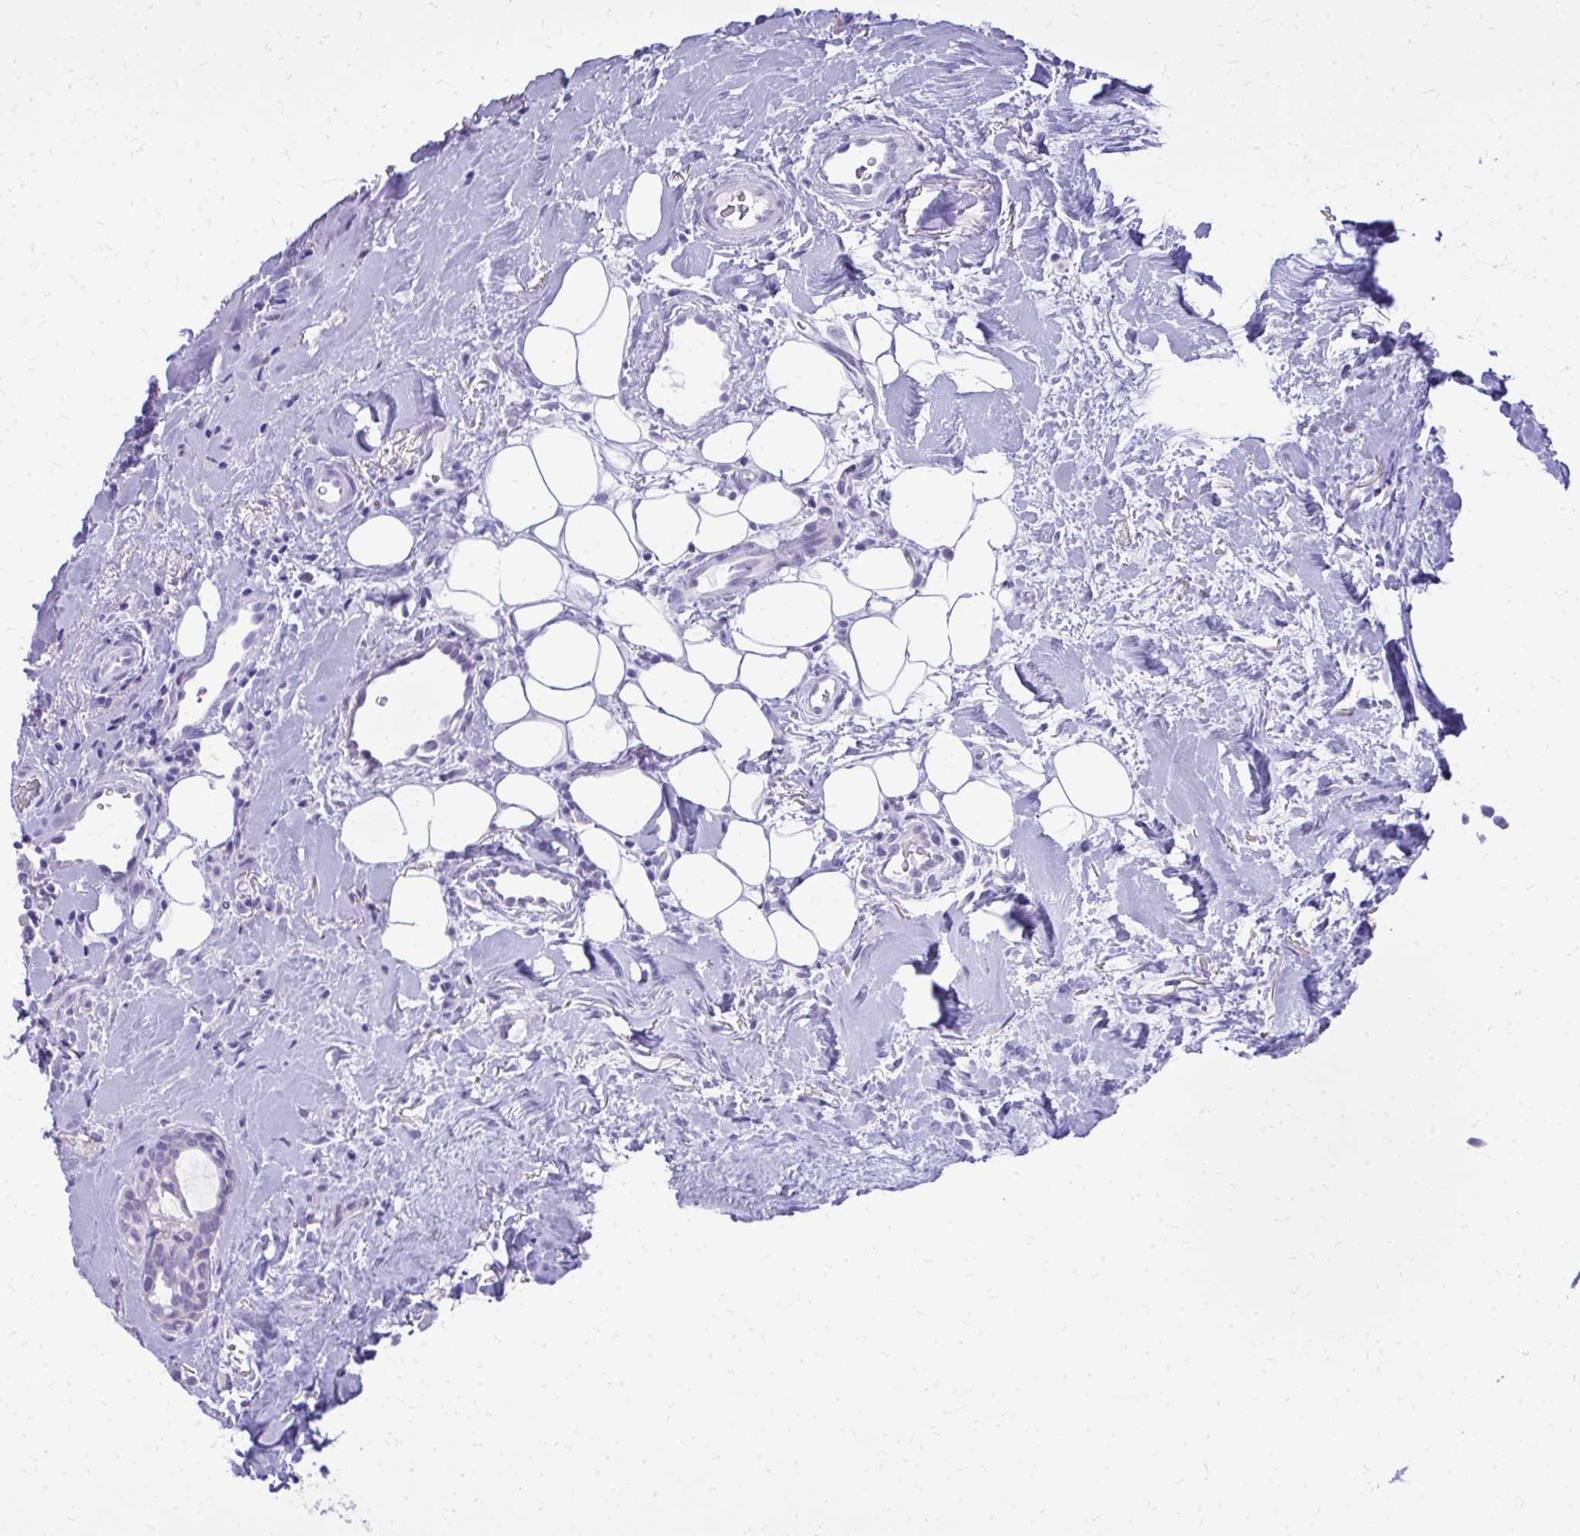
{"staining": {"intensity": "negative", "quantity": "none", "location": "none"}, "tissue": "breast cancer", "cell_type": "Tumor cells", "image_type": "cancer", "snomed": [{"axis": "morphology", "description": "Duct carcinoma"}, {"axis": "topography", "description": "Breast"}], "caption": "This micrograph is of breast cancer (invasive ductal carcinoma) stained with IHC to label a protein in brown with the nuclei are counter-stained blue. There is no expression in tumor cells.", "gene": "BCL6B", "patient": {"sex": "female", "age": 84}}